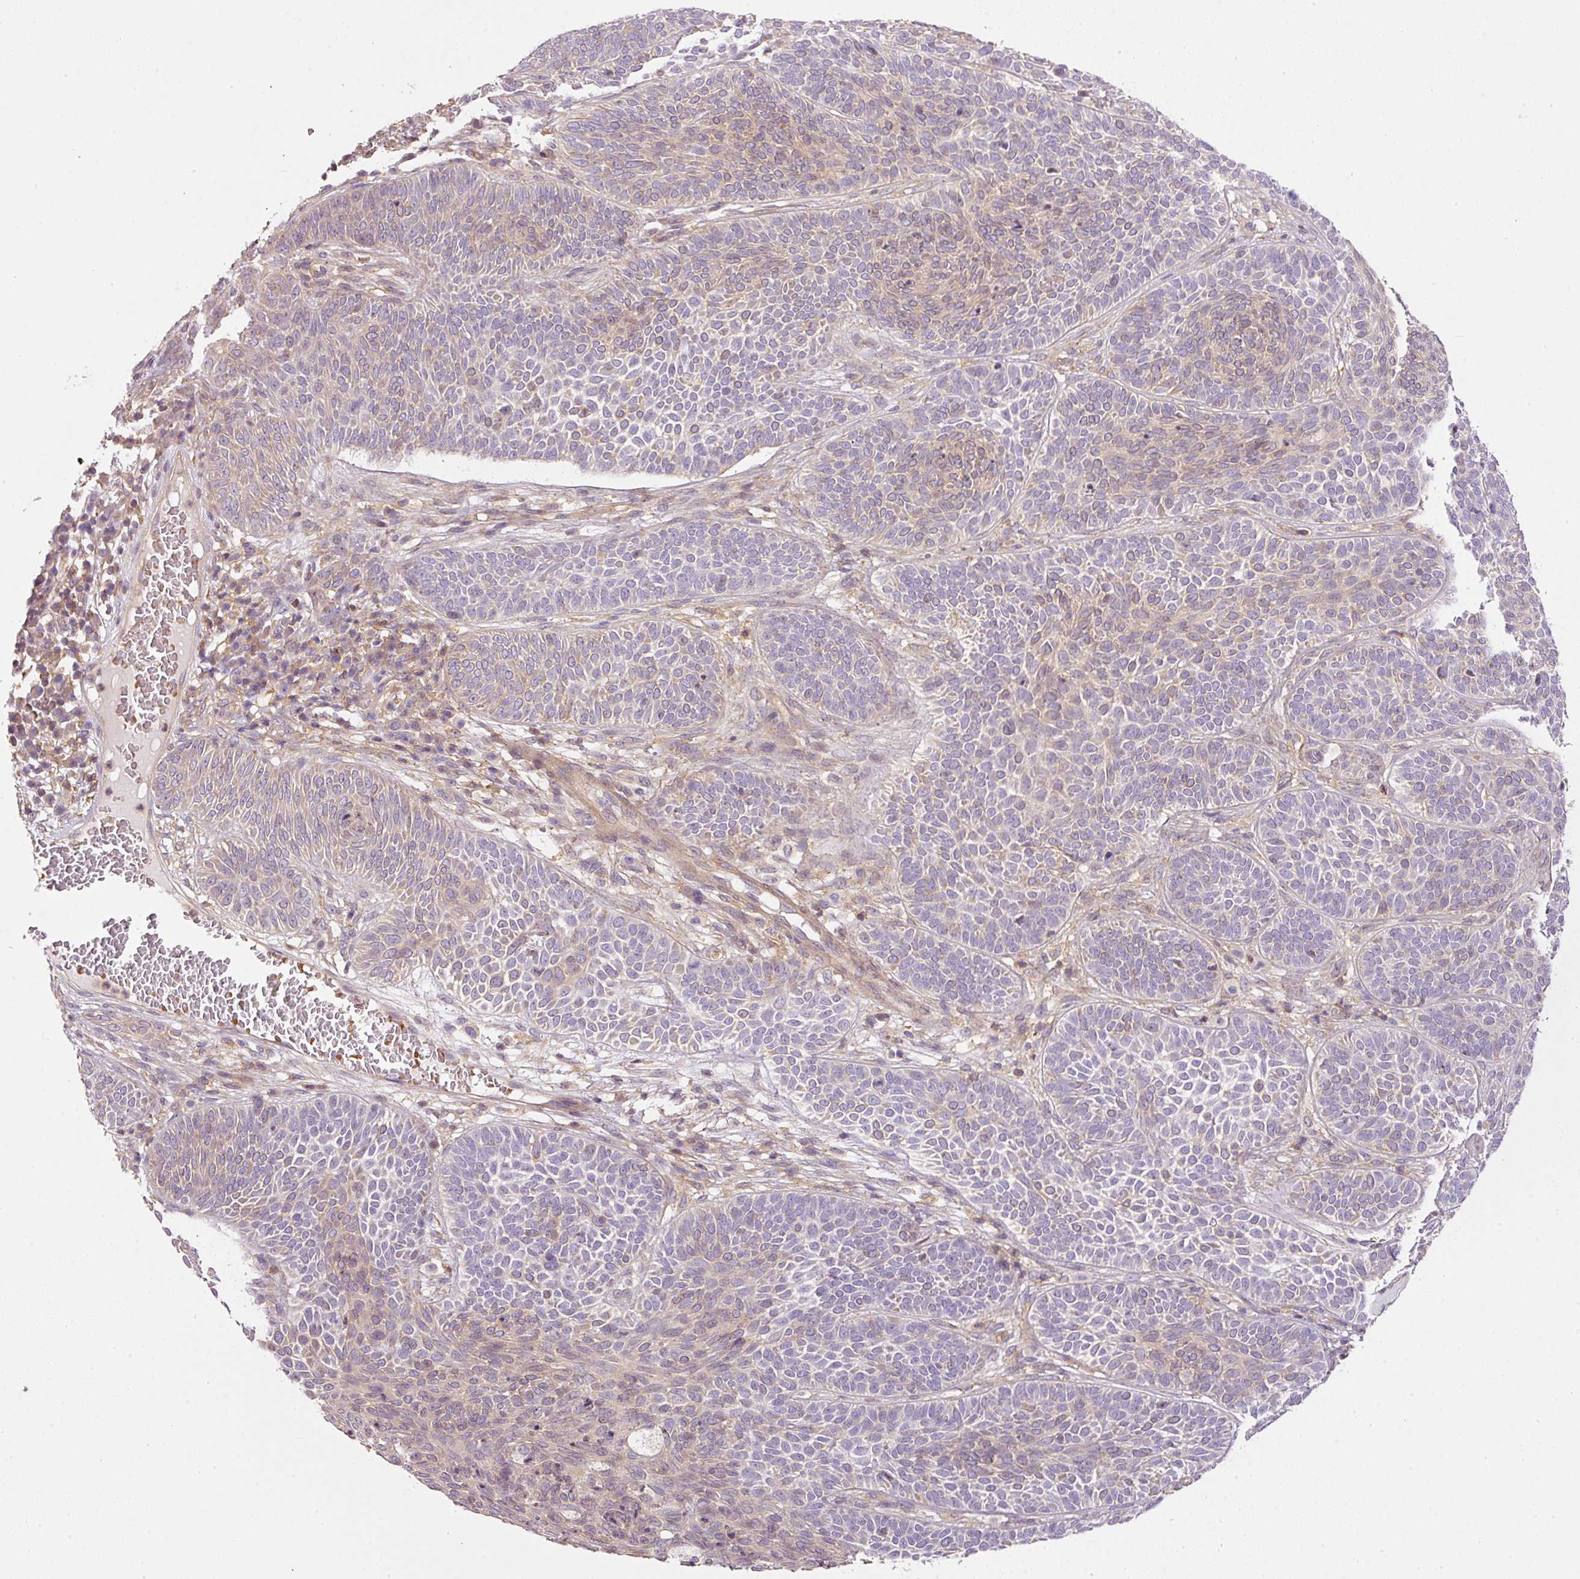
{"staining": {"intensity": "weak", "quantity": "<25%", "location": "cytoplasmic/membranous"}, "tissue": "skin cancer", "cell_type": "Tumor cells", "image_type": "cancer", "snomed": [{"axis": "morphology", "description": "Basal cell carcinoma"}, {"axis": "topography", "description": "Skin"}], "caption": "A micrograph of human skin basal cell carcinoma is negative for staining in tumor cells.", "gene": "TBC1D2B", "patient": {"sex": "male", "age": 85}}